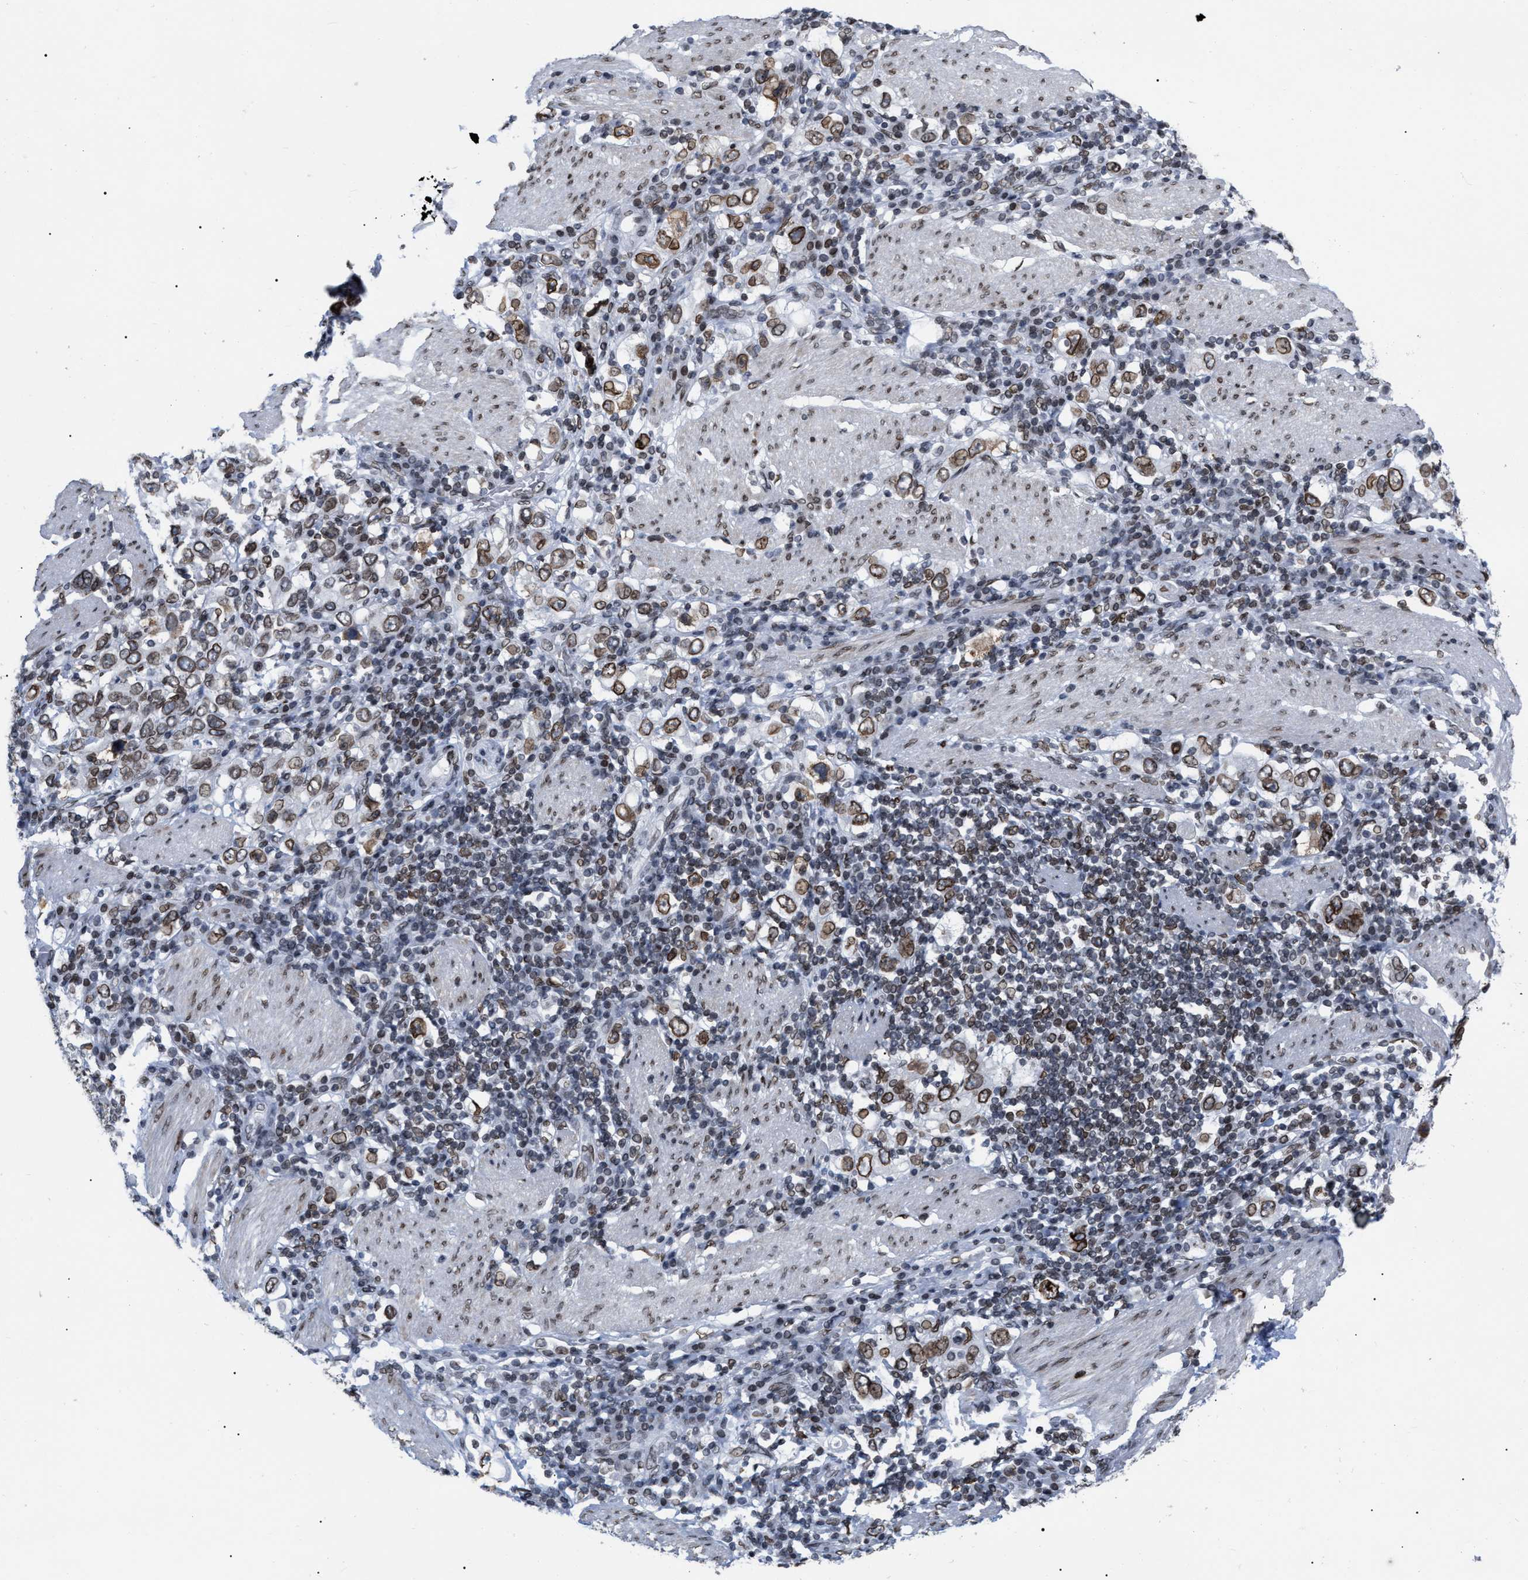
{"staining": {"intensity": "moderate", "quantity": ">75%", "location": "cytoplasmic/membranous,nuclear"}, "tissue": "stomach cancer", "cell_type": "Tumor cells", "image_type": "cancer", "snomed": [{"axis": "morphology", "description": "Adenocarcinoma, NOS"}, {"axis": "topography", "description": "Stomach, upper"}], "caption": "Stomach cancer stained with immunohistochemistry shows moderate cytoplasmic/membranous and nuclear positivity in approximately >75% of tumor cells.", "gene": "TPR", "patient": {"sex": "male", "age": 62}}